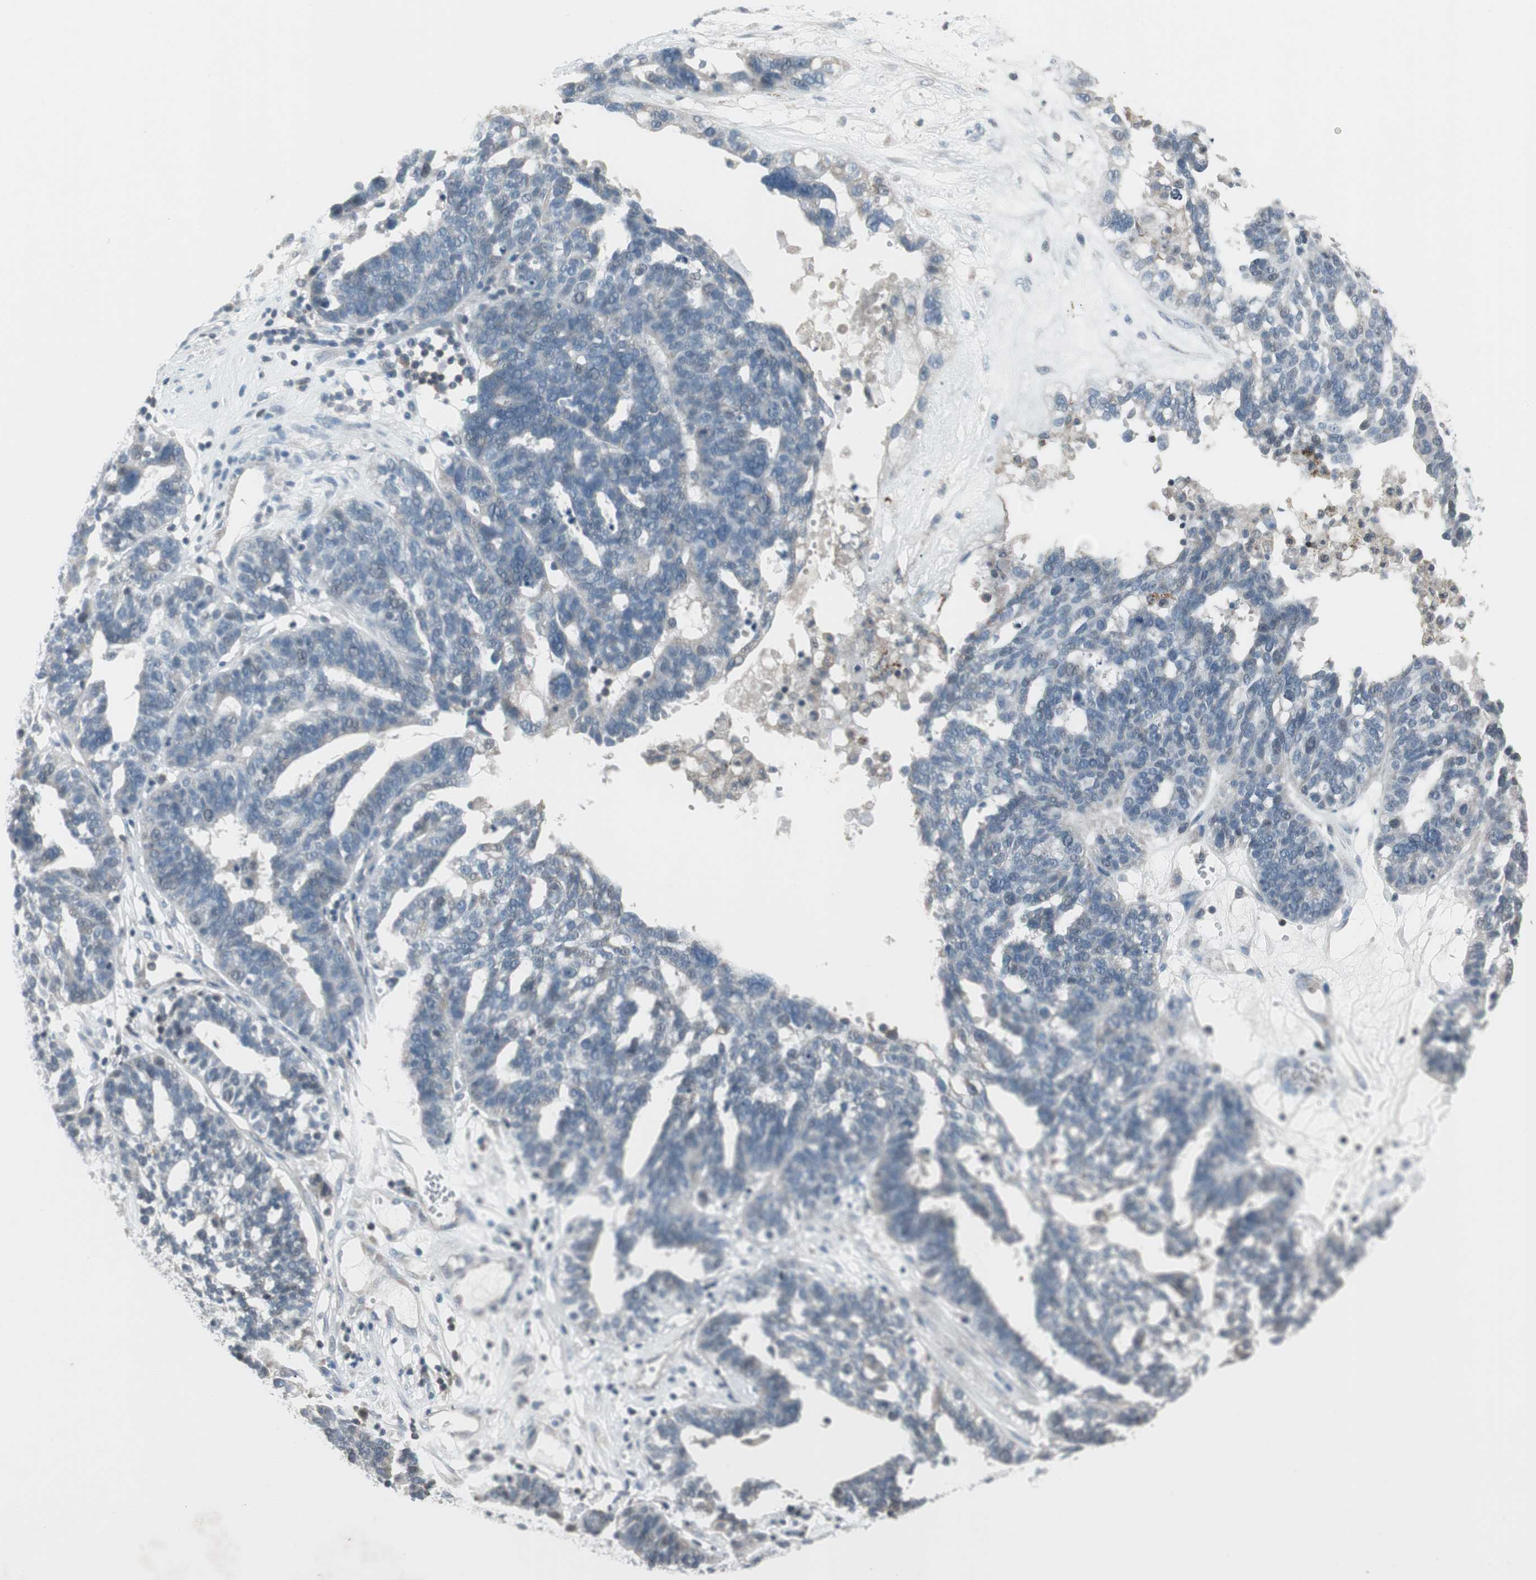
{"staining": {"intensity": "negative", "quantity": "none", "location": "none"}, "tissue": "ovarian cancer", "cell_type": "Tumor cells", "image_type": "cancer", "snomed": [{"axis": "morphology", "description": "Cystadenocarcinoma, serous, NOS"}, {"axis": "topography", "description": "Ovary"}], "caption": "Immunohistochemistry (IHC) micrograph of neoplastic tissue: ovarian cancer stained with DAB (3,3'-diaminobenzidine) demonstrates no significant protein staining in tumor cells.", "gene": "ARG2", "patient": {"sex": "female", "age": 59}}